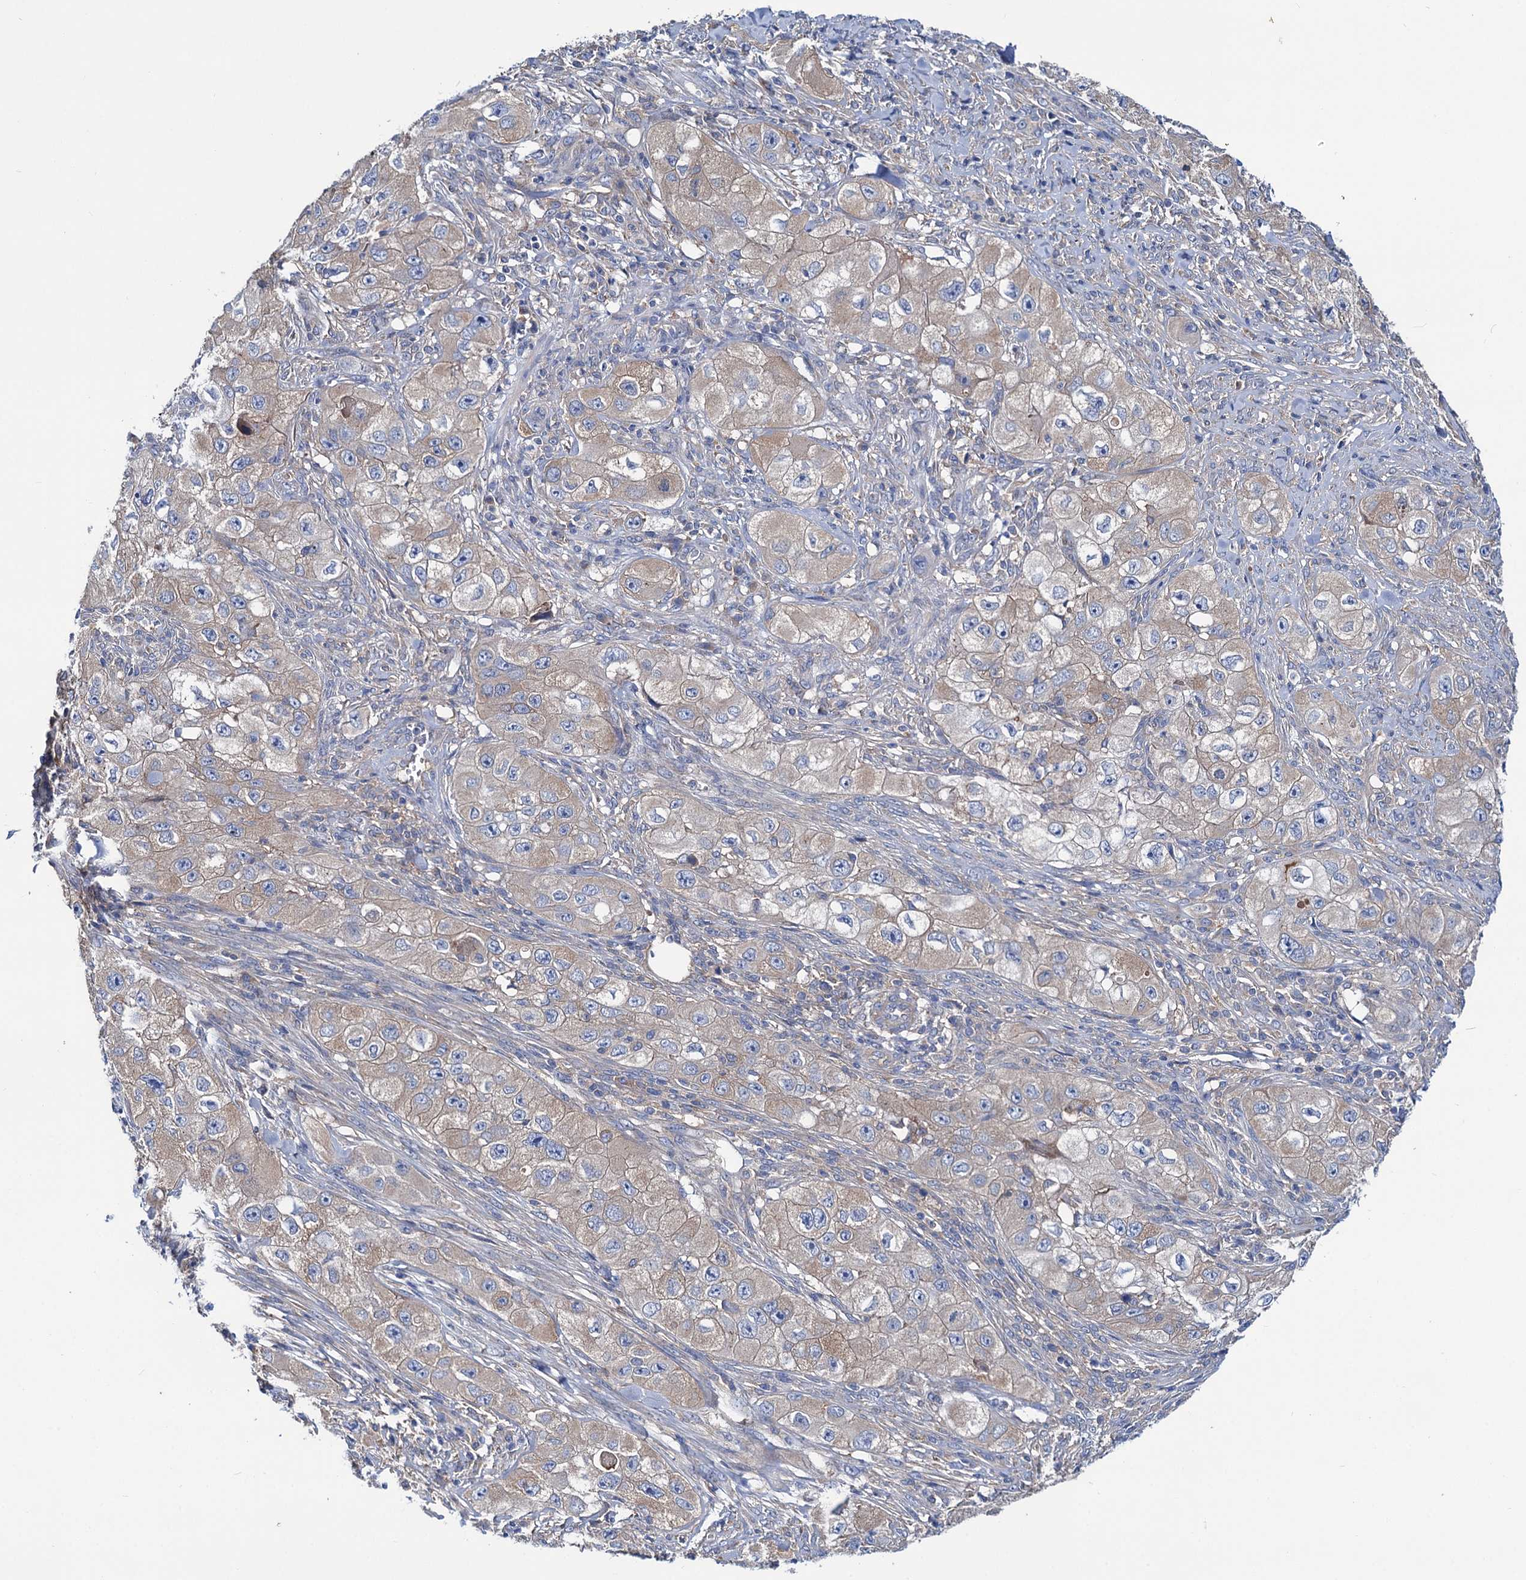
{"staining": {"intensity": "weak", "quantity": "<25%", "location": "cytoplasmic/membranous"}, "tissue": "skin cancer", "cell_type": "Tumor cells", "image_type": "cancer", "snomed": [{"axis": "morphology", "description": "Squamous cell carcinoma, NOS"}, {"axis": "topography", "description": "Skin"}, {"axis": "topography", "description": "Subcutis"}], "caption": "IHC of human skin squamous cell carcinoma demonstrates no expression in tumor cells.", "gene": "TRIM55", "patient": {"sex": "male", "age": 73}}